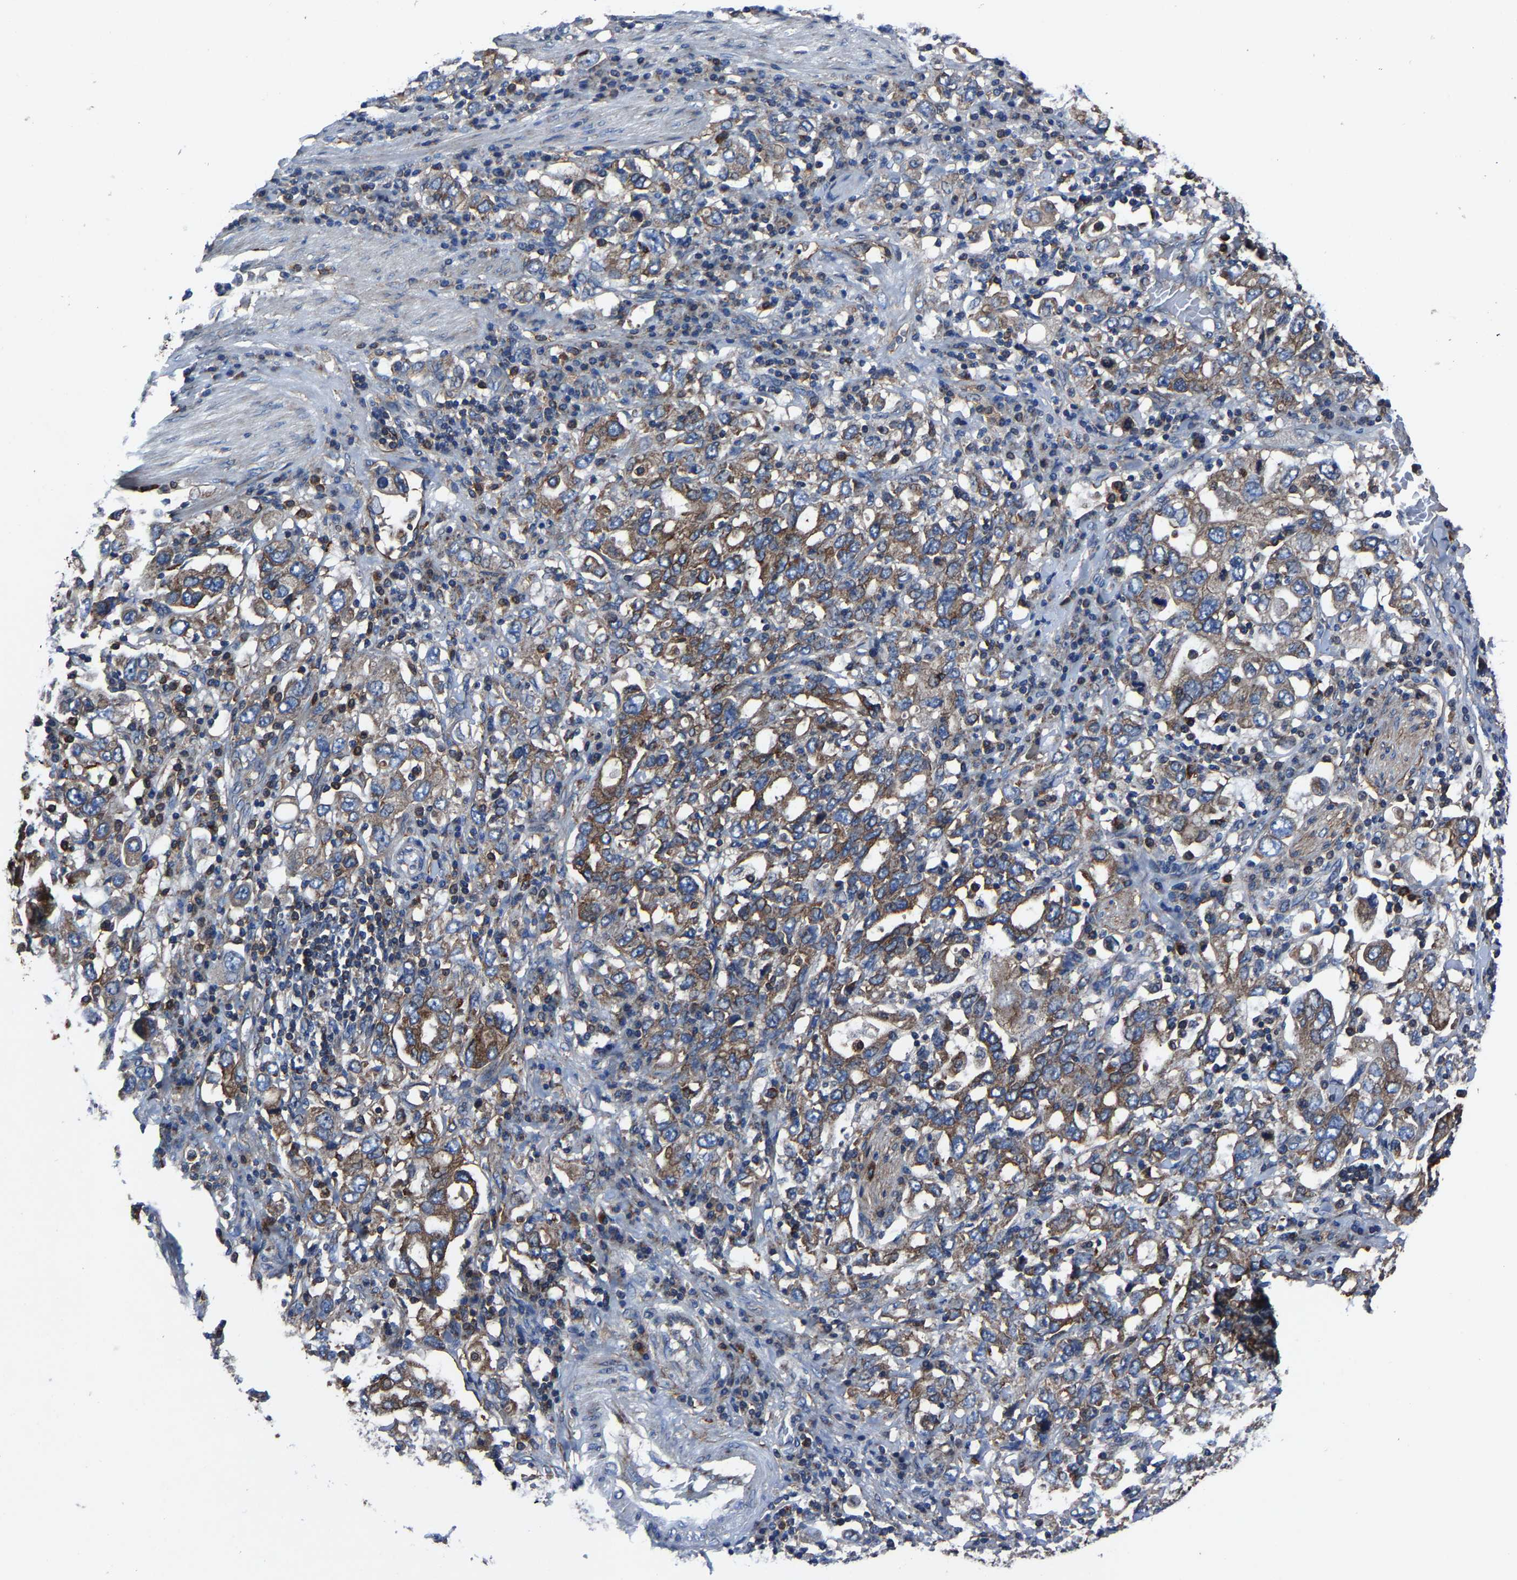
{"staining": {"intensity": "moderate", "quantity": ">75%", "location": "cytoplasmic/membranous"}, "tissue": "stomach cancer", "cell_type": "Tumor cells", "image_type": "cancer", "snomed": [{"axis": "morphology", "description": "Adenocarcinoma, NOS"}, {"axis": "topography", "description": "Stomach, upper"}], "caption": "Approximately >75% of tumor cells in human stomach cancer (adenocarcinoma) show moderate cytoplasmic/membranous protein expression as visualized by brown immunohistochemical staining.", "gene": "KIAA1958", "patient": {"sex": "male", "age": 62}}